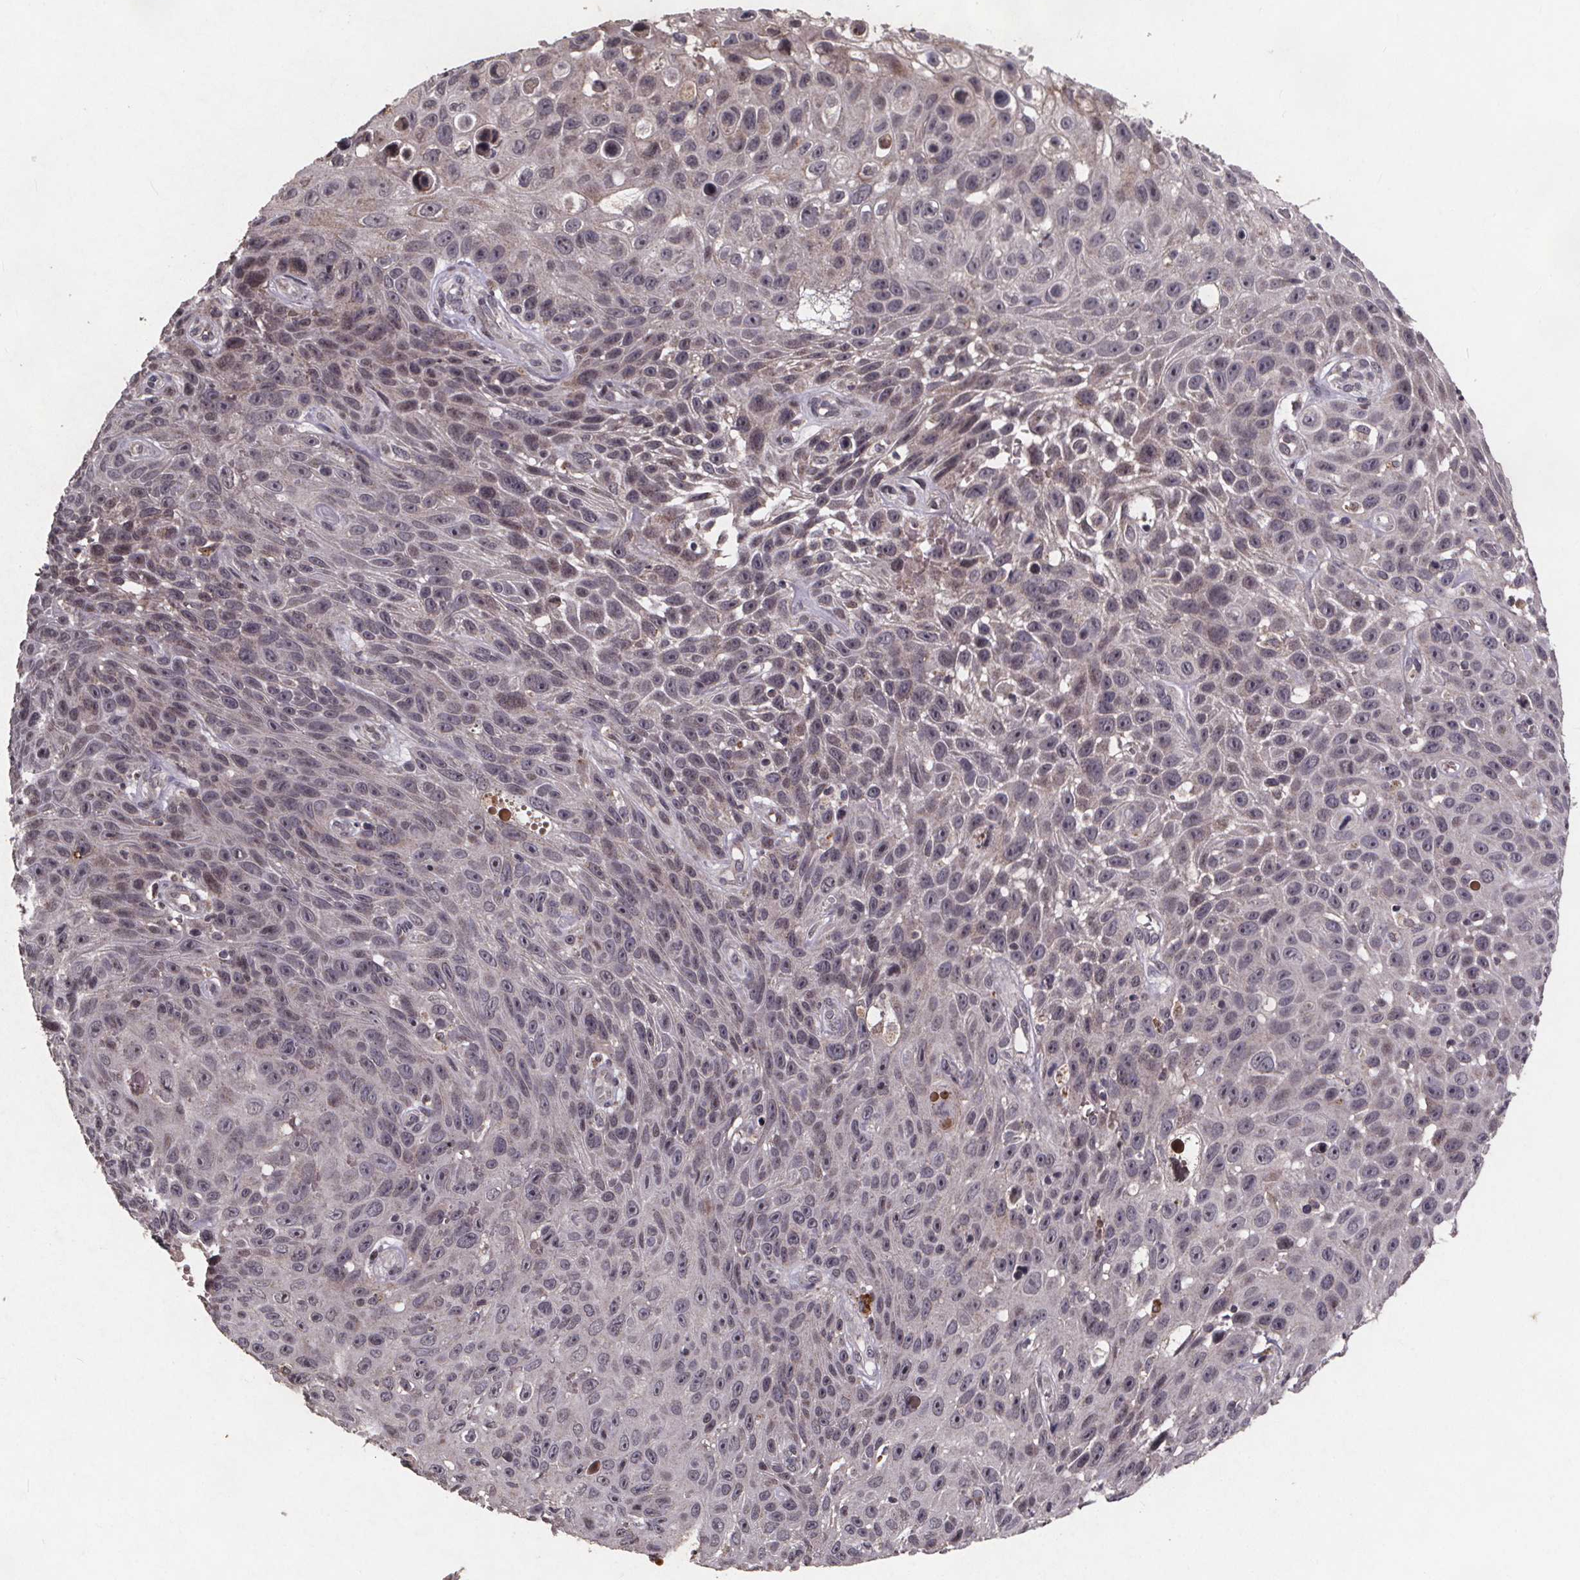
{"staining": {"intensity": "negative", "quantity": "none", "location": "none"}, "tissue": "skin cancer", "cell_type": "Tumor cells", "image_type": "cancer", "snomed": [{"axis": "morphology", "description": "Squamous cell carcinoma, NOS"}, {"axis": "topography", "description": "Skin"}], "caption": "Micrograph shows no significant protein positivity in tumor cells of skin cancer (squamous cell carcinoma).", "gene": "GPX3", "patient": {"sex": "male", "age": 82}}